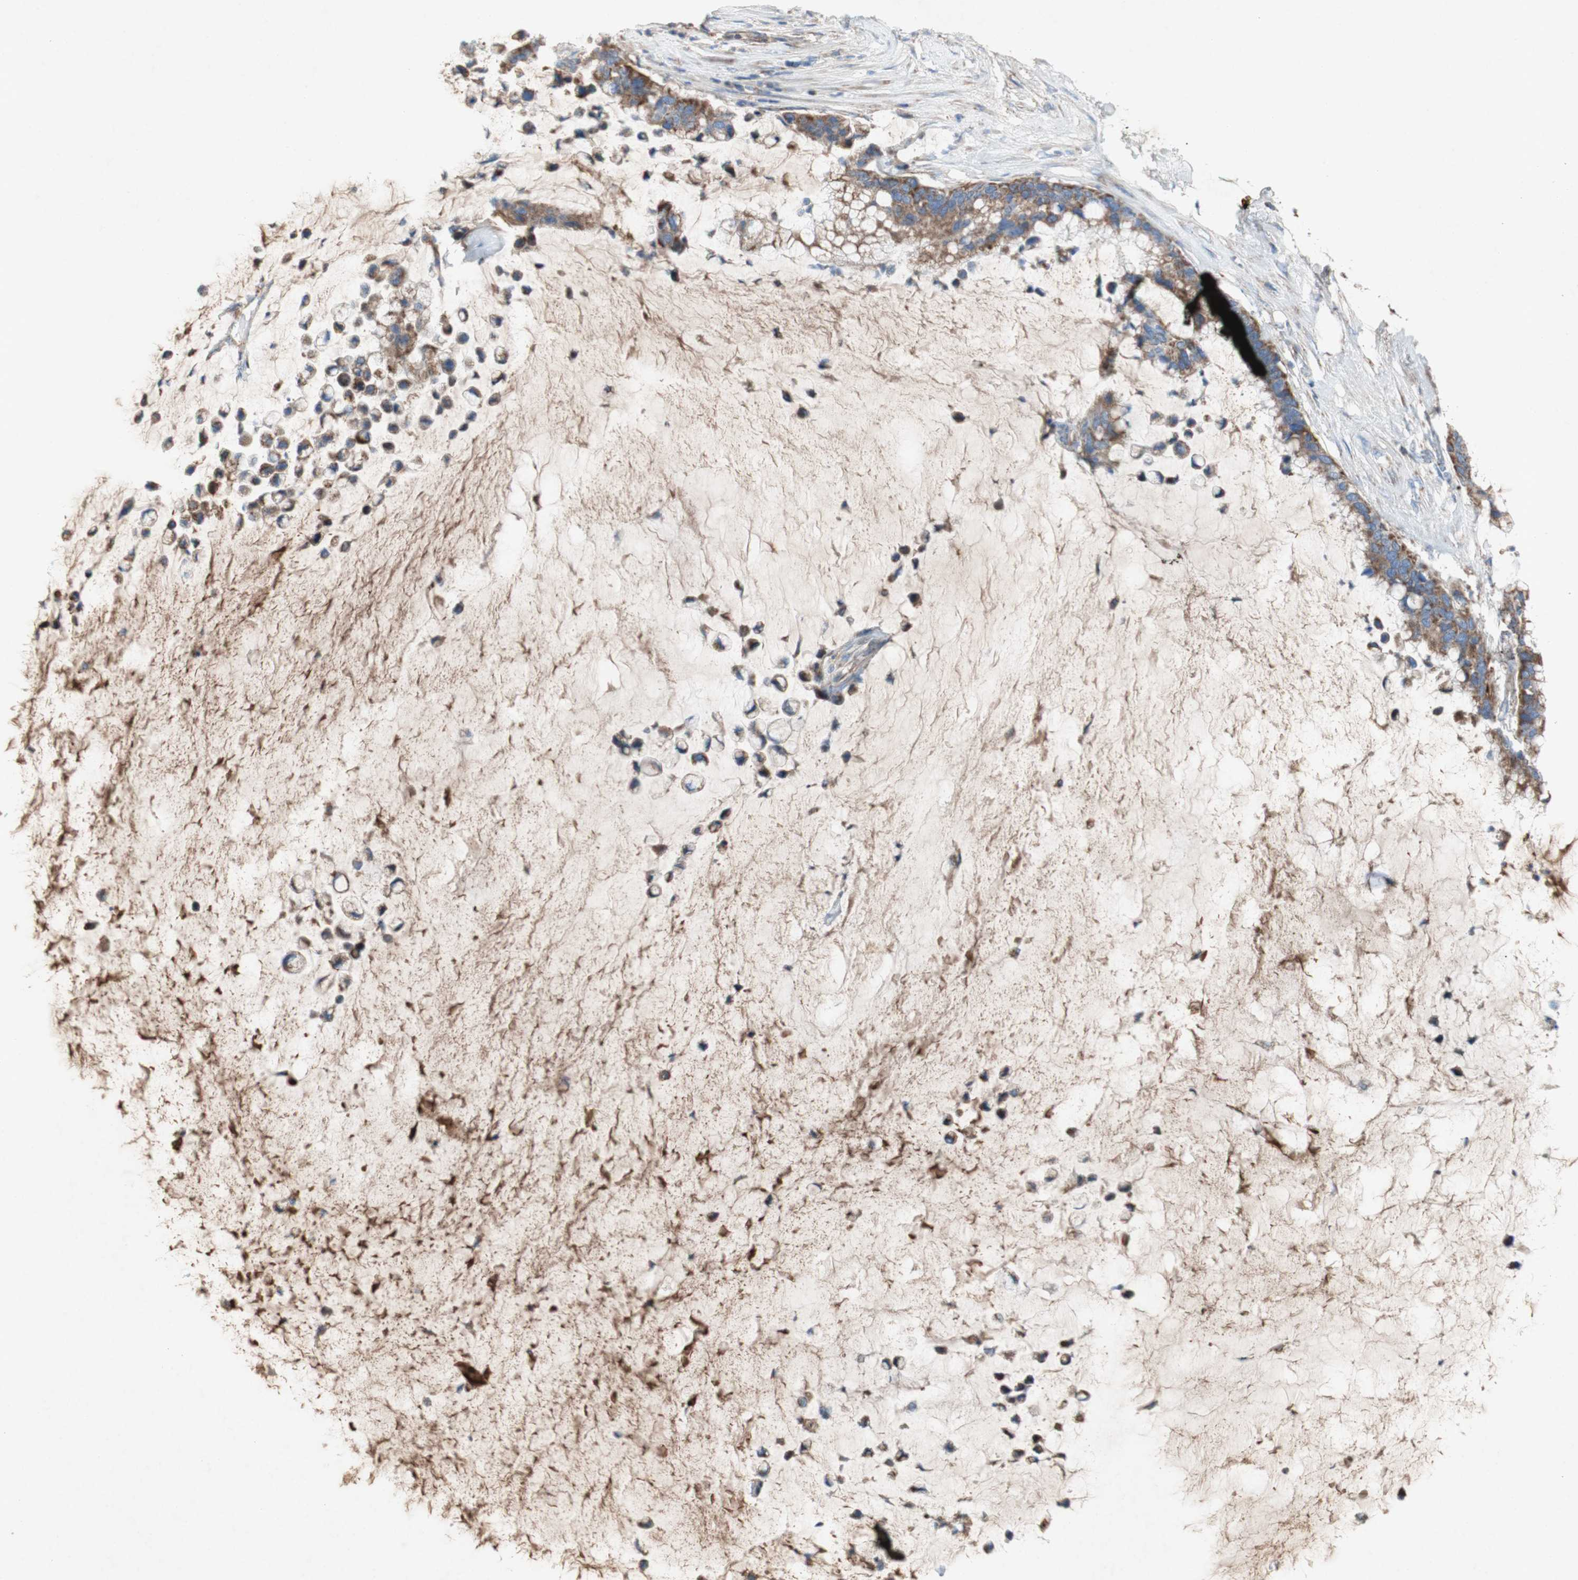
{"staining": {"intensity": "moderate", "quantity": ">75%", "location": "cytoplasmic/membranous"}, "tissue": "pancreatic cancer", "cell_type": "Tumor cells", "image_type": "cancer", "snomed": [{"axis": "morphology", "description": "Adenocarcinoma, NOS"}, {"axis": "topography", "description": "Pancreas"}], "caption": "A high-resolution histopathology image shows immunohistochemistry (IHC) staining of pancreatic adenocarcinoma, which displays moderate cytoplasmic/membranous staining in about >75% of tumor cells.", "gene": "SDHB", "patient": {"sex": "male", "age": 41}}